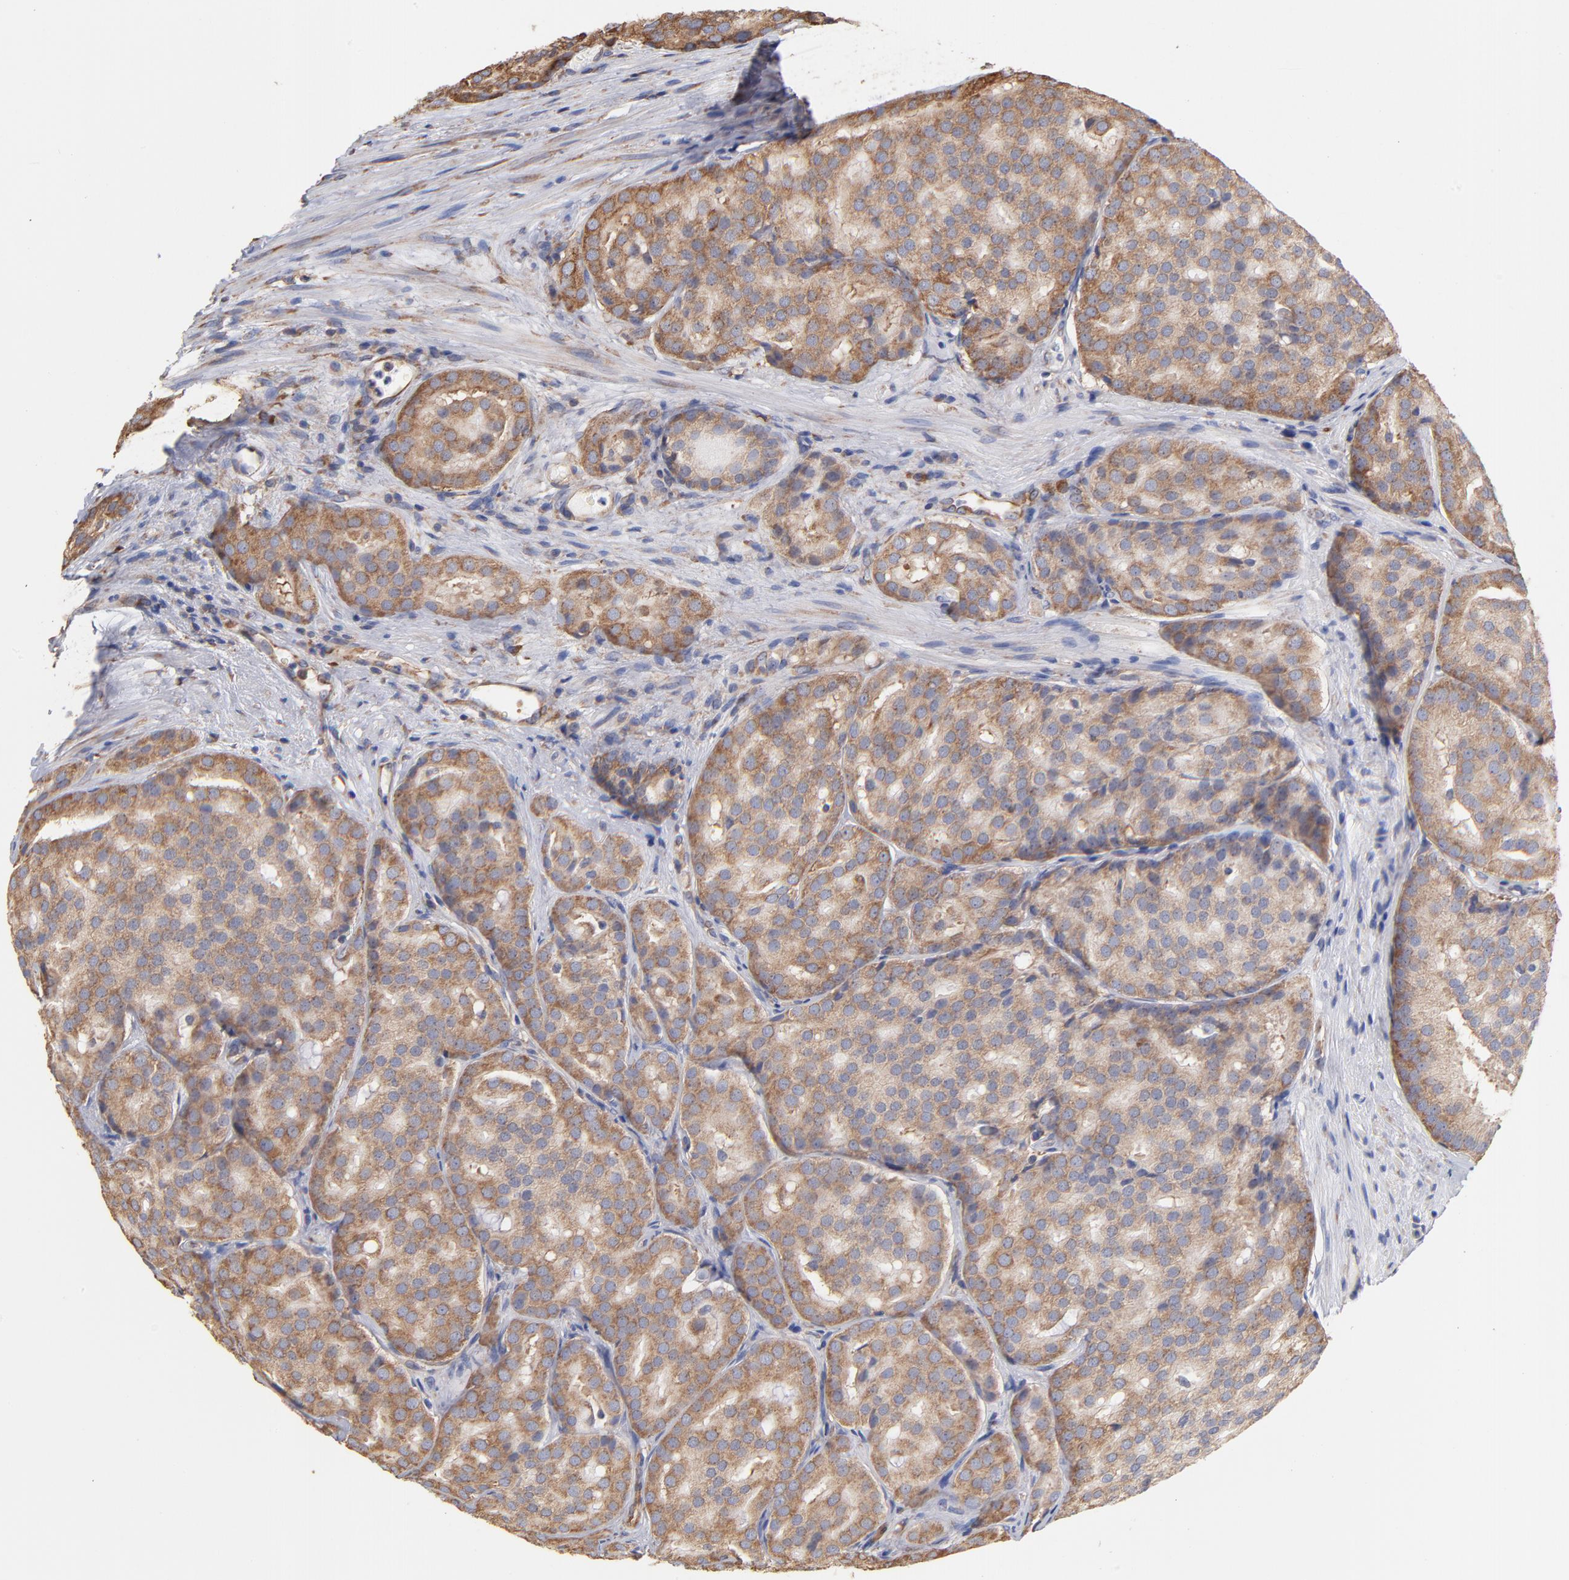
{"staining": {"intensity": "moderate", "quantity": ">75%", "location": "cytoplasmic/membranous"}, "tissue": "prostate cancer", "cell_type": "Tumor cells", "image_type": "cancer", "snomed": [{"axis": "morphology", "description": "Adenocarcinoma, High grade"}, {"axis": "topography", "description": "Prostate"}], "caption": "Protein analysis of prostate cancer tissue exhibits moderate cytoplasmic/membranous positivity in approximately >75% of tumor cells. The protein of interest is stained brown, and the nuclei are stained in blue (DAB (3,3'-diaminobenzidine) IHC with brightfield microscopy, high magnification).", "gene": "RPL9", "patient": {"sex": "male", "age": 64}}